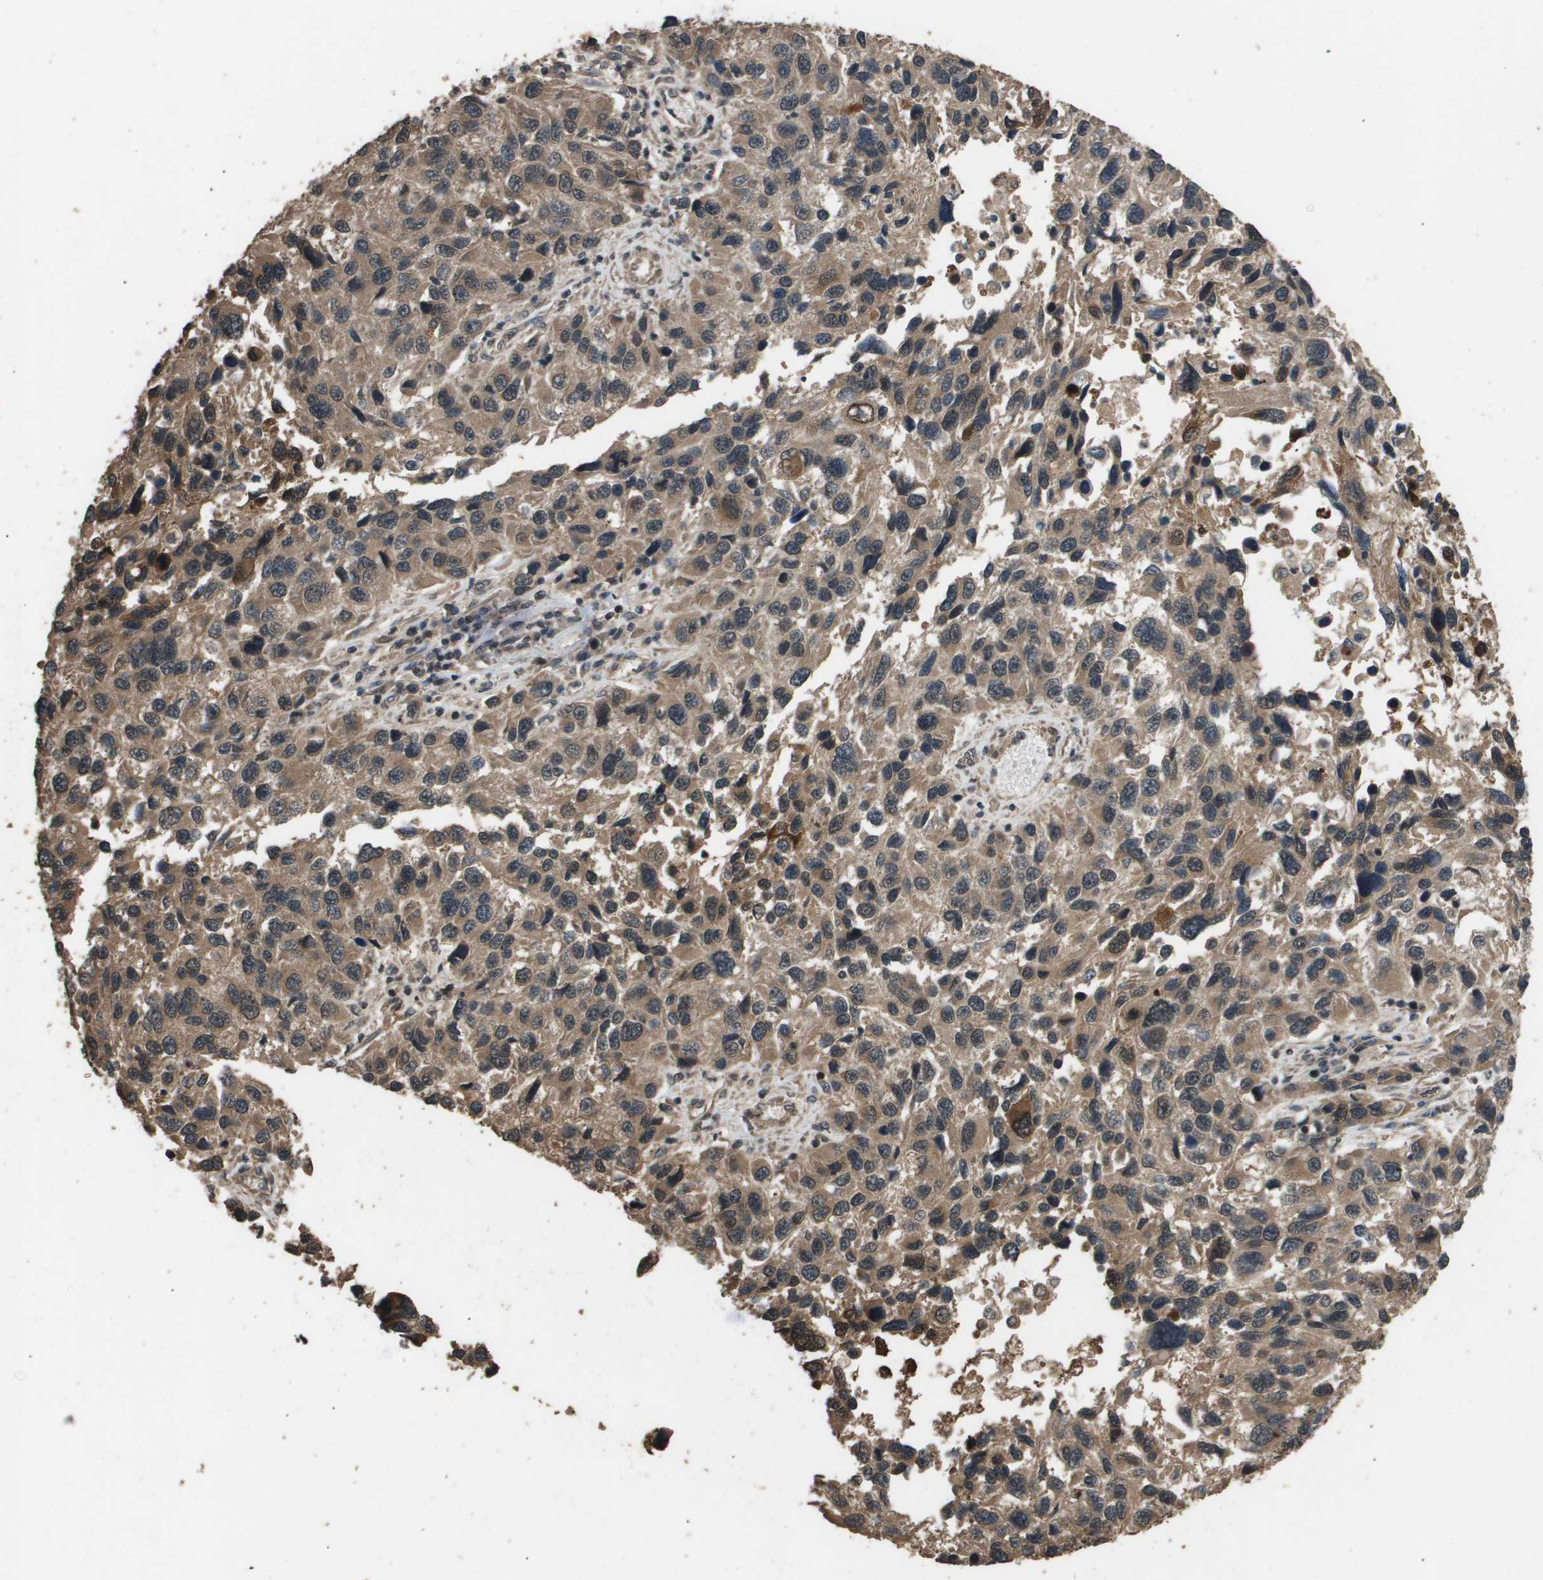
{"staining": {"intensity": "weak", "quantity": ">75%", "location": "cytoplasmic/membranous"}, "tissue": "melanoma", "cell_type": "Tumor cells", "image_type": "cancer", "snomed": [{"axis": "morphology", "description": "Malignant melanoma, NOS"}, {"axis": "topography", "description": "Skin"}], "caption": "Immunohistochemical staining of malignant melanoma shows low levels of weak cytoplasmic/membranous expression in approximately >75% of tumor cells.", "gene": "ING1", "patient": {"sex": "male", "age": 53}}